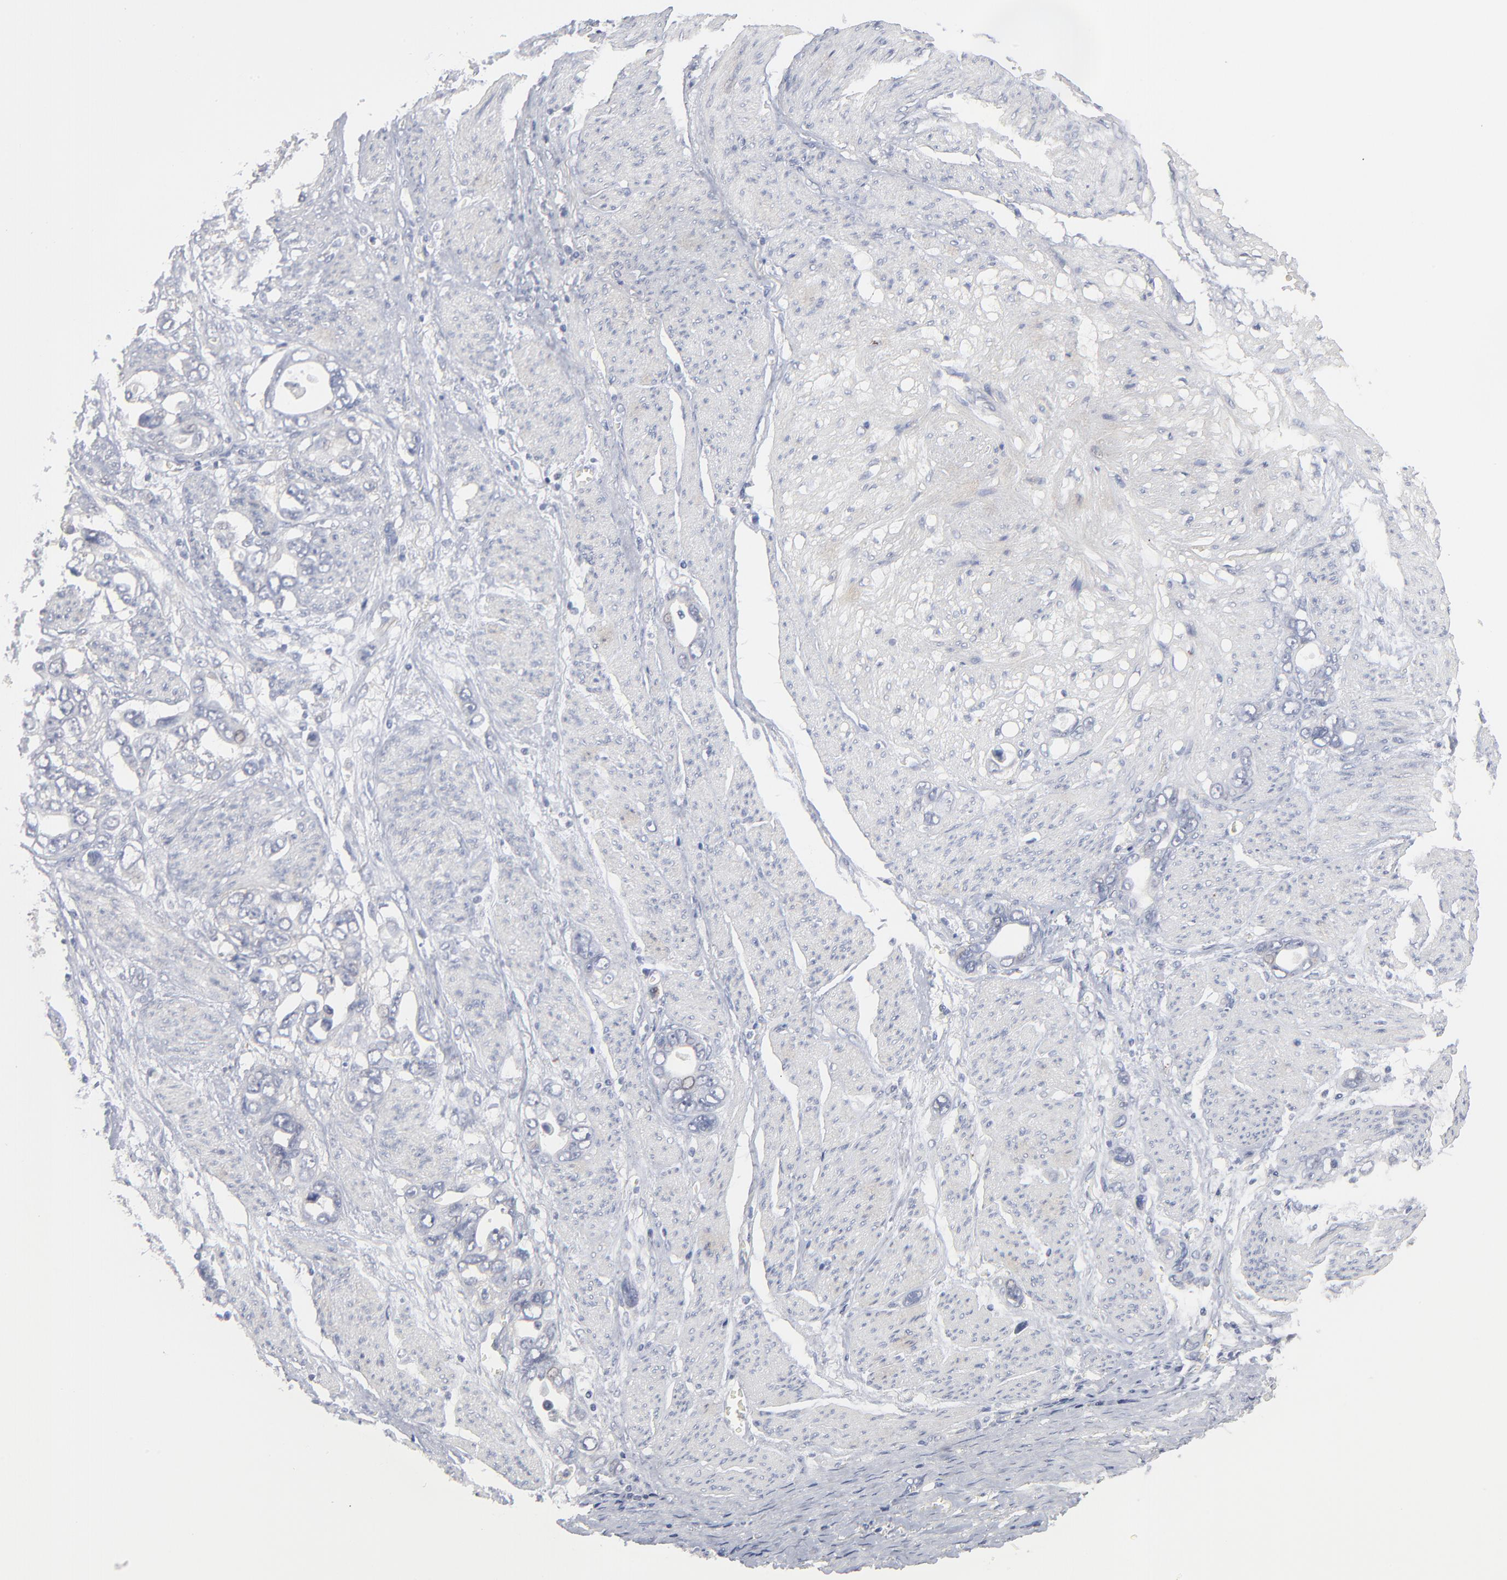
{"staining": {"intensity": "negative", "quantity": "none", "location": "none"}, "tissue": "stomach cancer", "cell_type": "Tumor cells", "image_type": "cancer", "snomed": [{"axis": "morphology", "description": "Adenocarcinoma, NOS"}, {"axis": "topography", "description": "Stomach"}], "caption": "Immunohistochemistry (IHC) micrograph of neoplastic tissue: stomach cancer stained with DAB (3,3'-diaminobenzidine) exhibits no significant protein positivity in tumor cells.", "gene": "SLC16A1", "patient": {"sex": "male", "age": 78}}